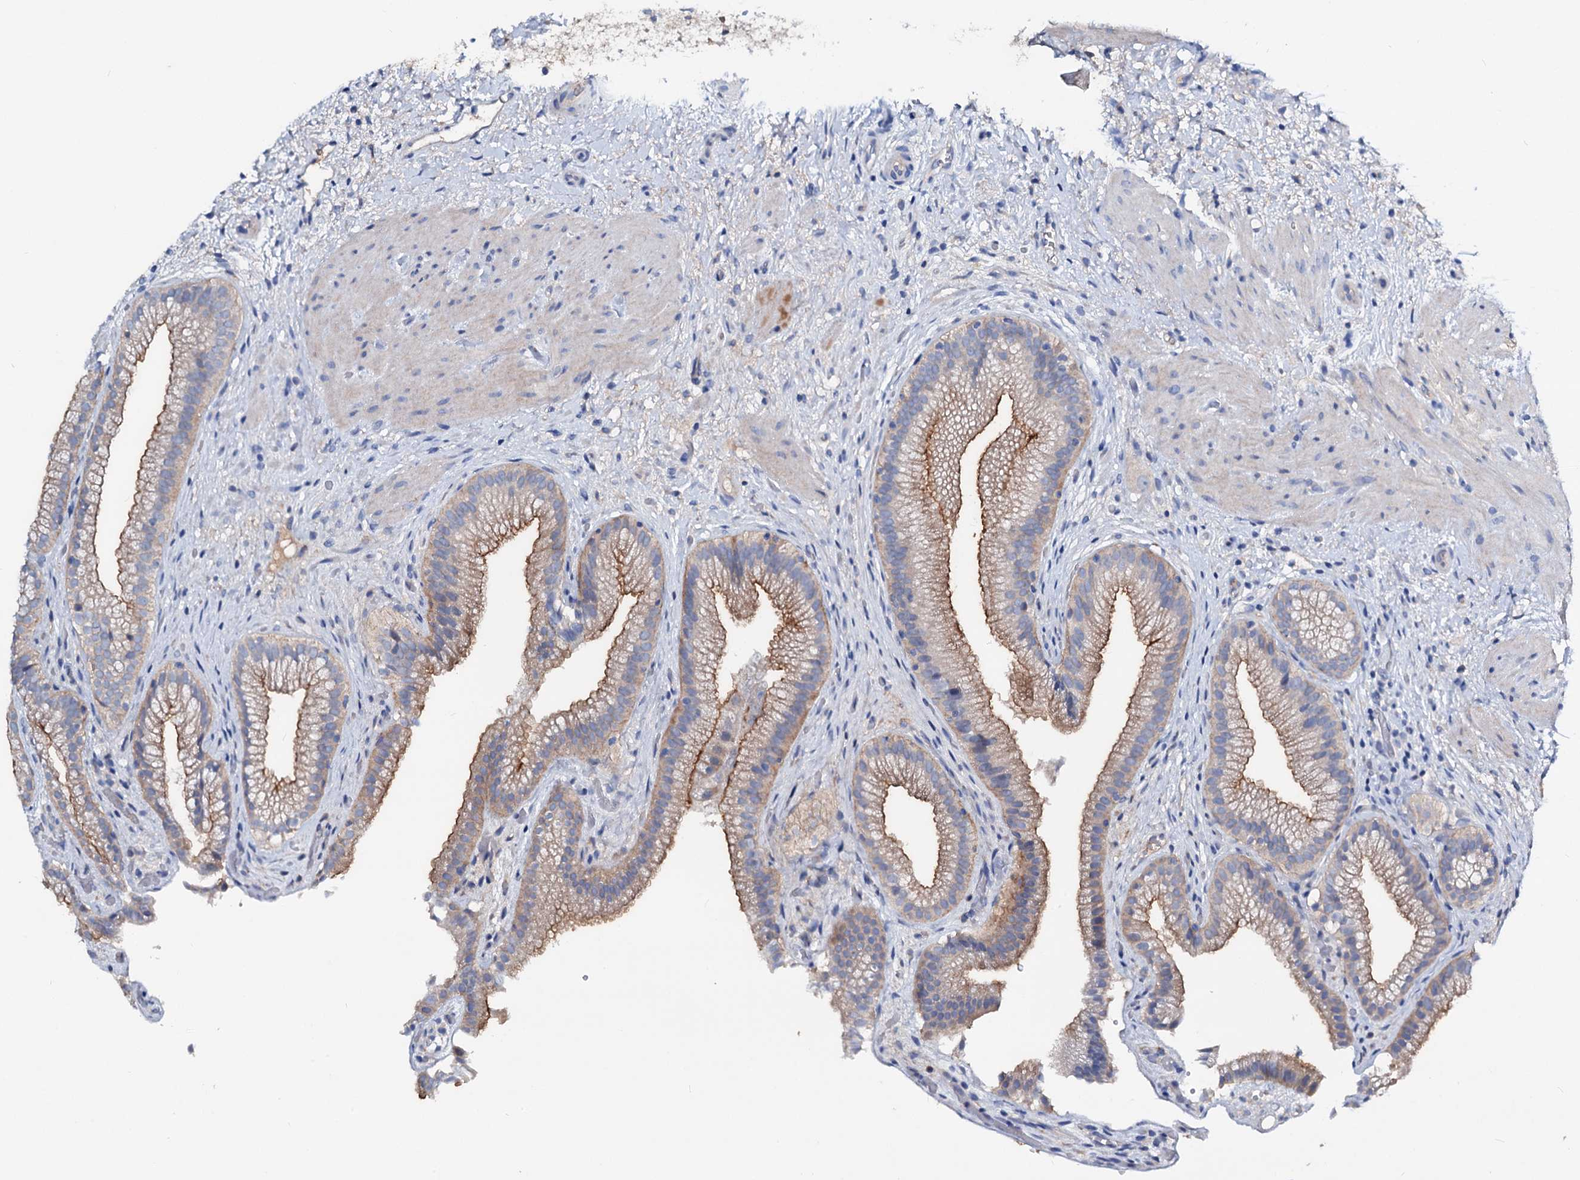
{"staining": {"intensity": "moderate", "quantity": ">75%", "location": "cytoplasmic/membranous"}, "tissue": "gallbladder", "cell_type": "Glandular cells", "image_type": "normal", "snomed": [{"axis": "morphology", "description": "Normal tissue, NOS"}, {"axis": "morphology", "description": "Inflammation, NOS"}, {"axis": "topography", "description": "Gallbladder"}], "caption": "This image displays unremarkable gallbladder stained with immunohistochemistry to label a protein in brown. The cytoplasmic/membranous of glandular cells show moderate positivity for the protein. Nuclei are counter-stained blue.", "gene": "ACY3", "patient": {"sex": "male", "age": 51}}